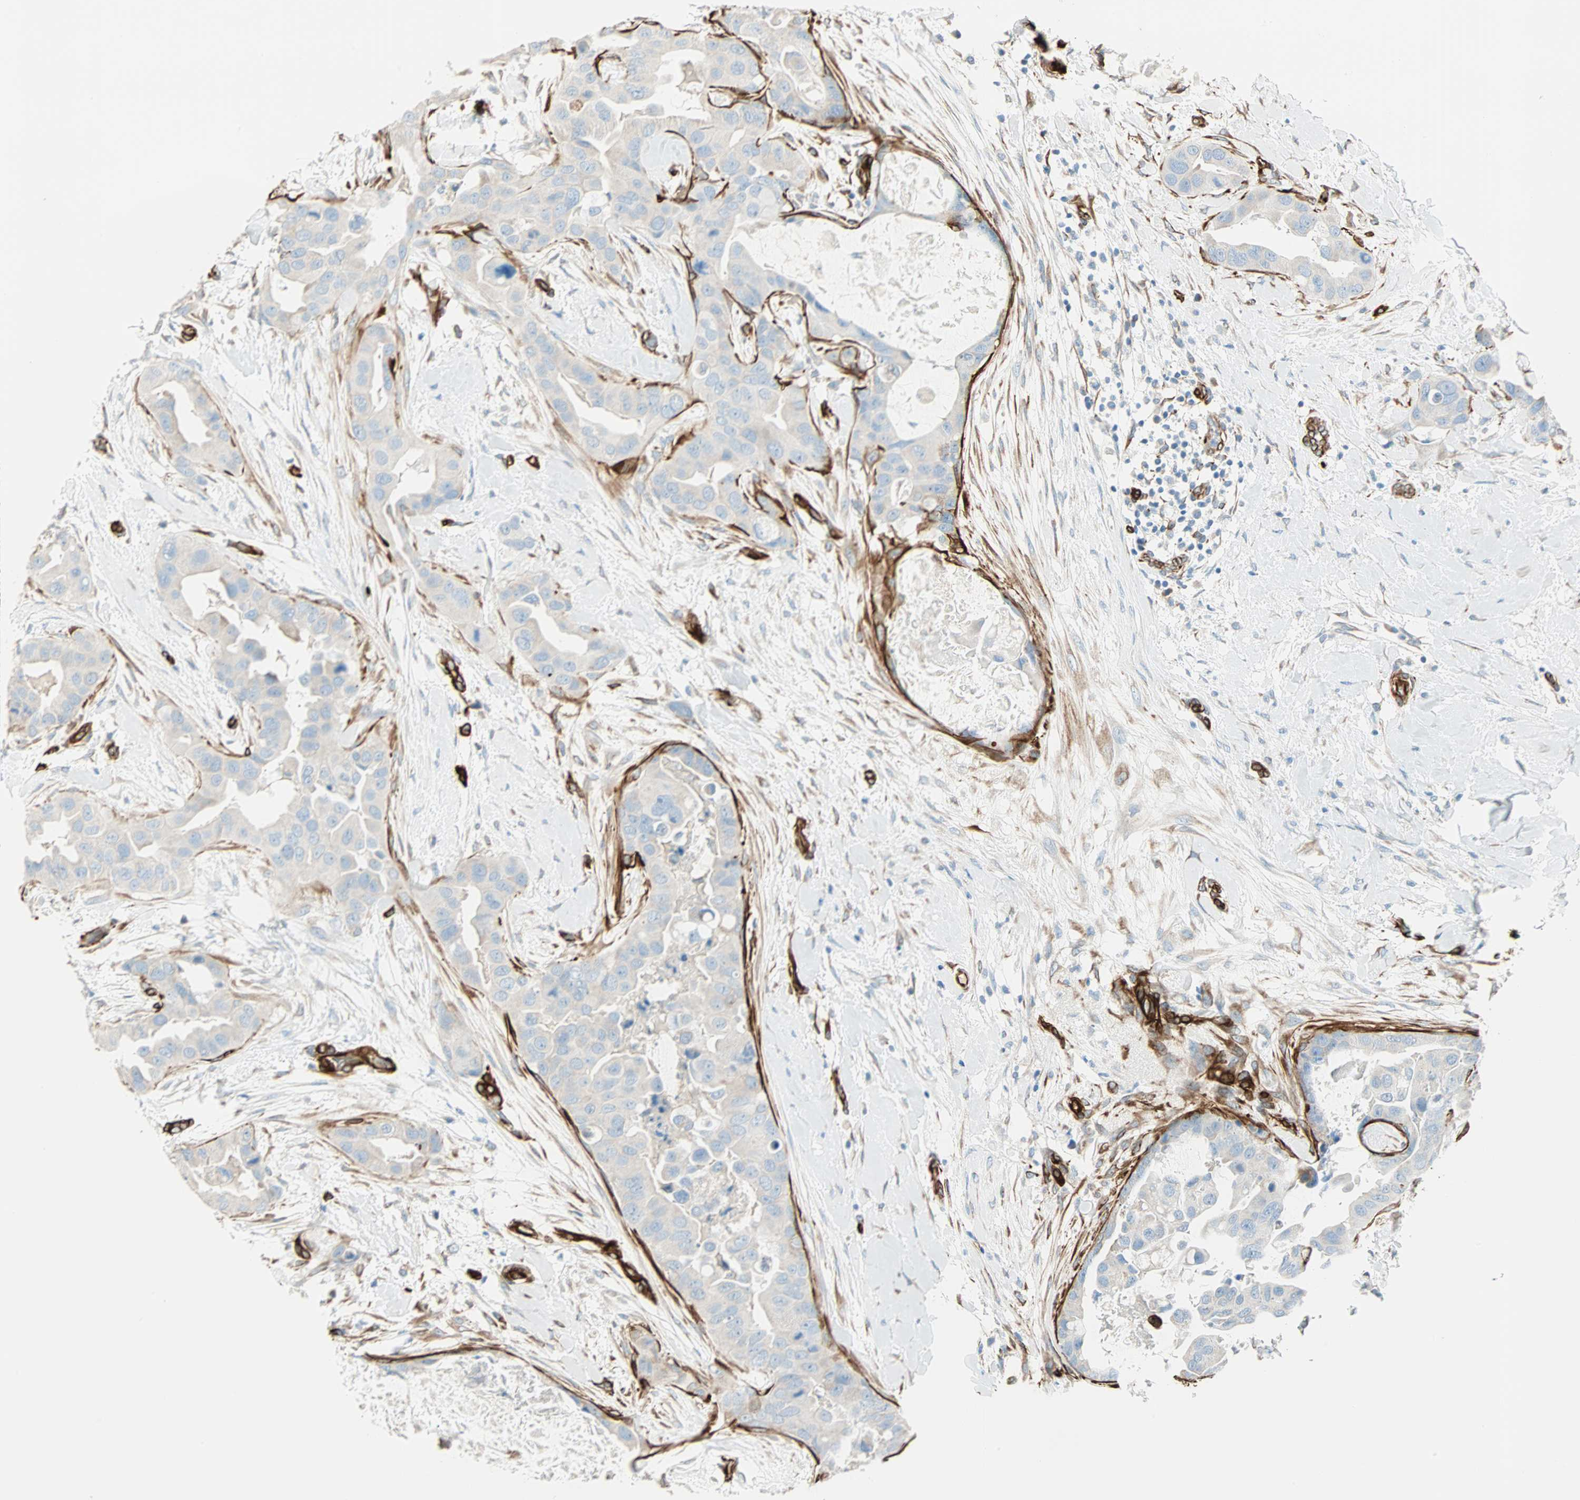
{"staining": {"intensity": "negative", "quantity": "none", "location": "none"}, "tissue": "breast cancer", "cell_type": "Tumor cells", "image_type": "cancer", "snomed": [{"axis": "morphology", "description": "Duct carcinoma"}, {"axis": "topography", "description": "Breast"}], "caption": "This is an immunohistochemistry micrograph of breast cancer (invasive ductal carcinoma). There is no staining in tumor cells.", "gene": "NES", "patient": {"sex": "female", "age": 40}}